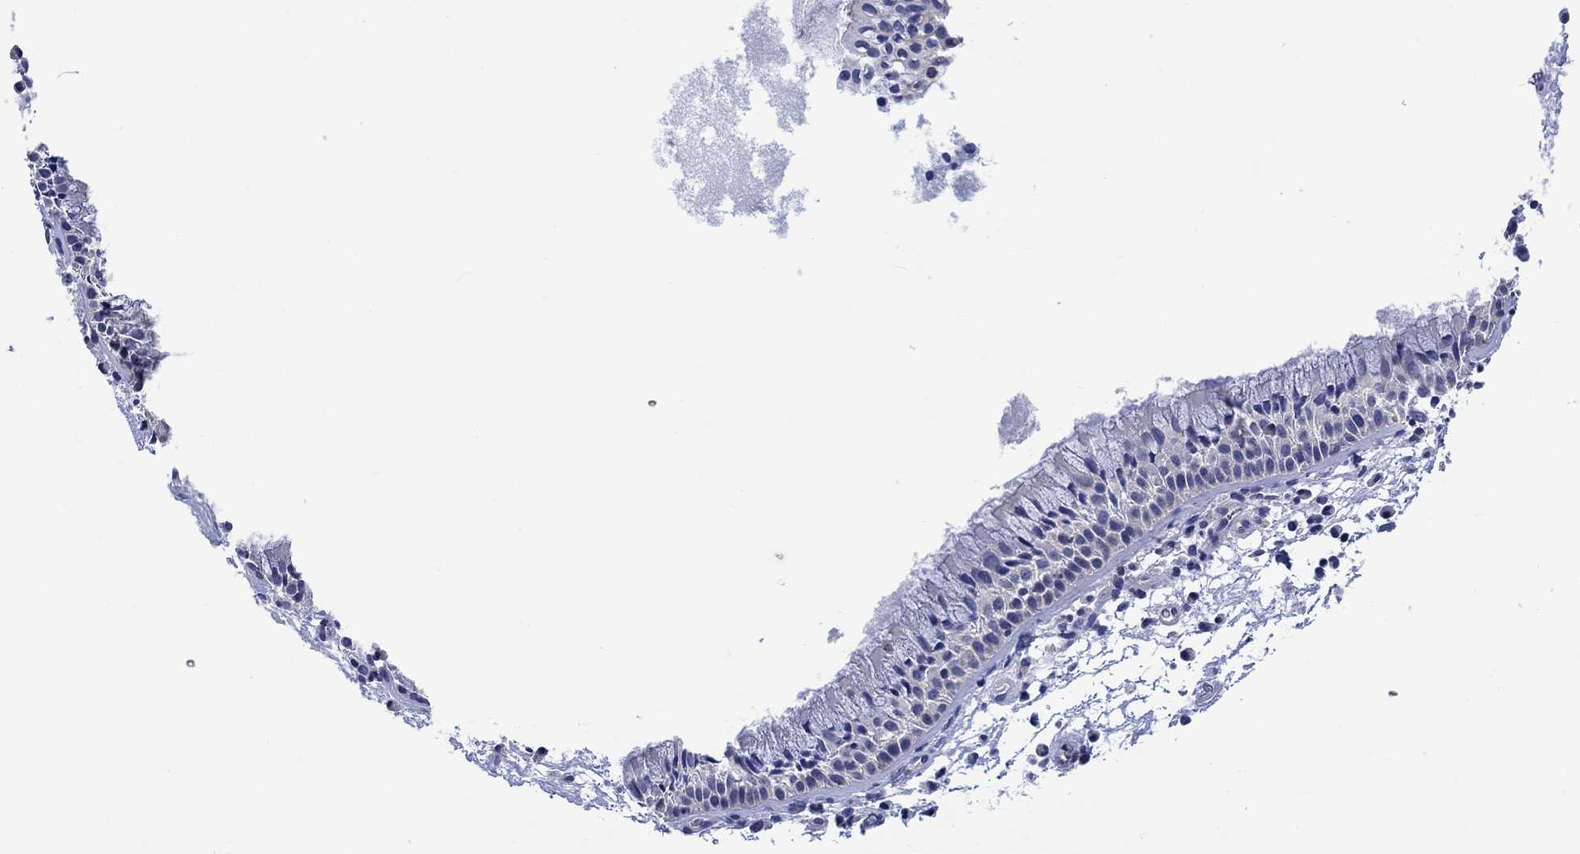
{"staining": {"intensity": "weak", "quantity": "<25%", "location": "cytoplasmic/membranous"}, "tissue": "nasopharynx", "cell_type": "Respiratory epithelial cells", "image_type": "normal", "snomed": [{"axis": "morphology", "description": "Normal tissue, NOS"}, {"axis": "topography", "description": "Nasopharynx"}], "caption": "High power microscopy histopathology image of an immunohistochemistry image of unremarkable nasopharynx, revealing no significant positivity in respiratory epithelial cells.", "gene": "AGRP", "patient": {"sex": "male", "age": 51}}